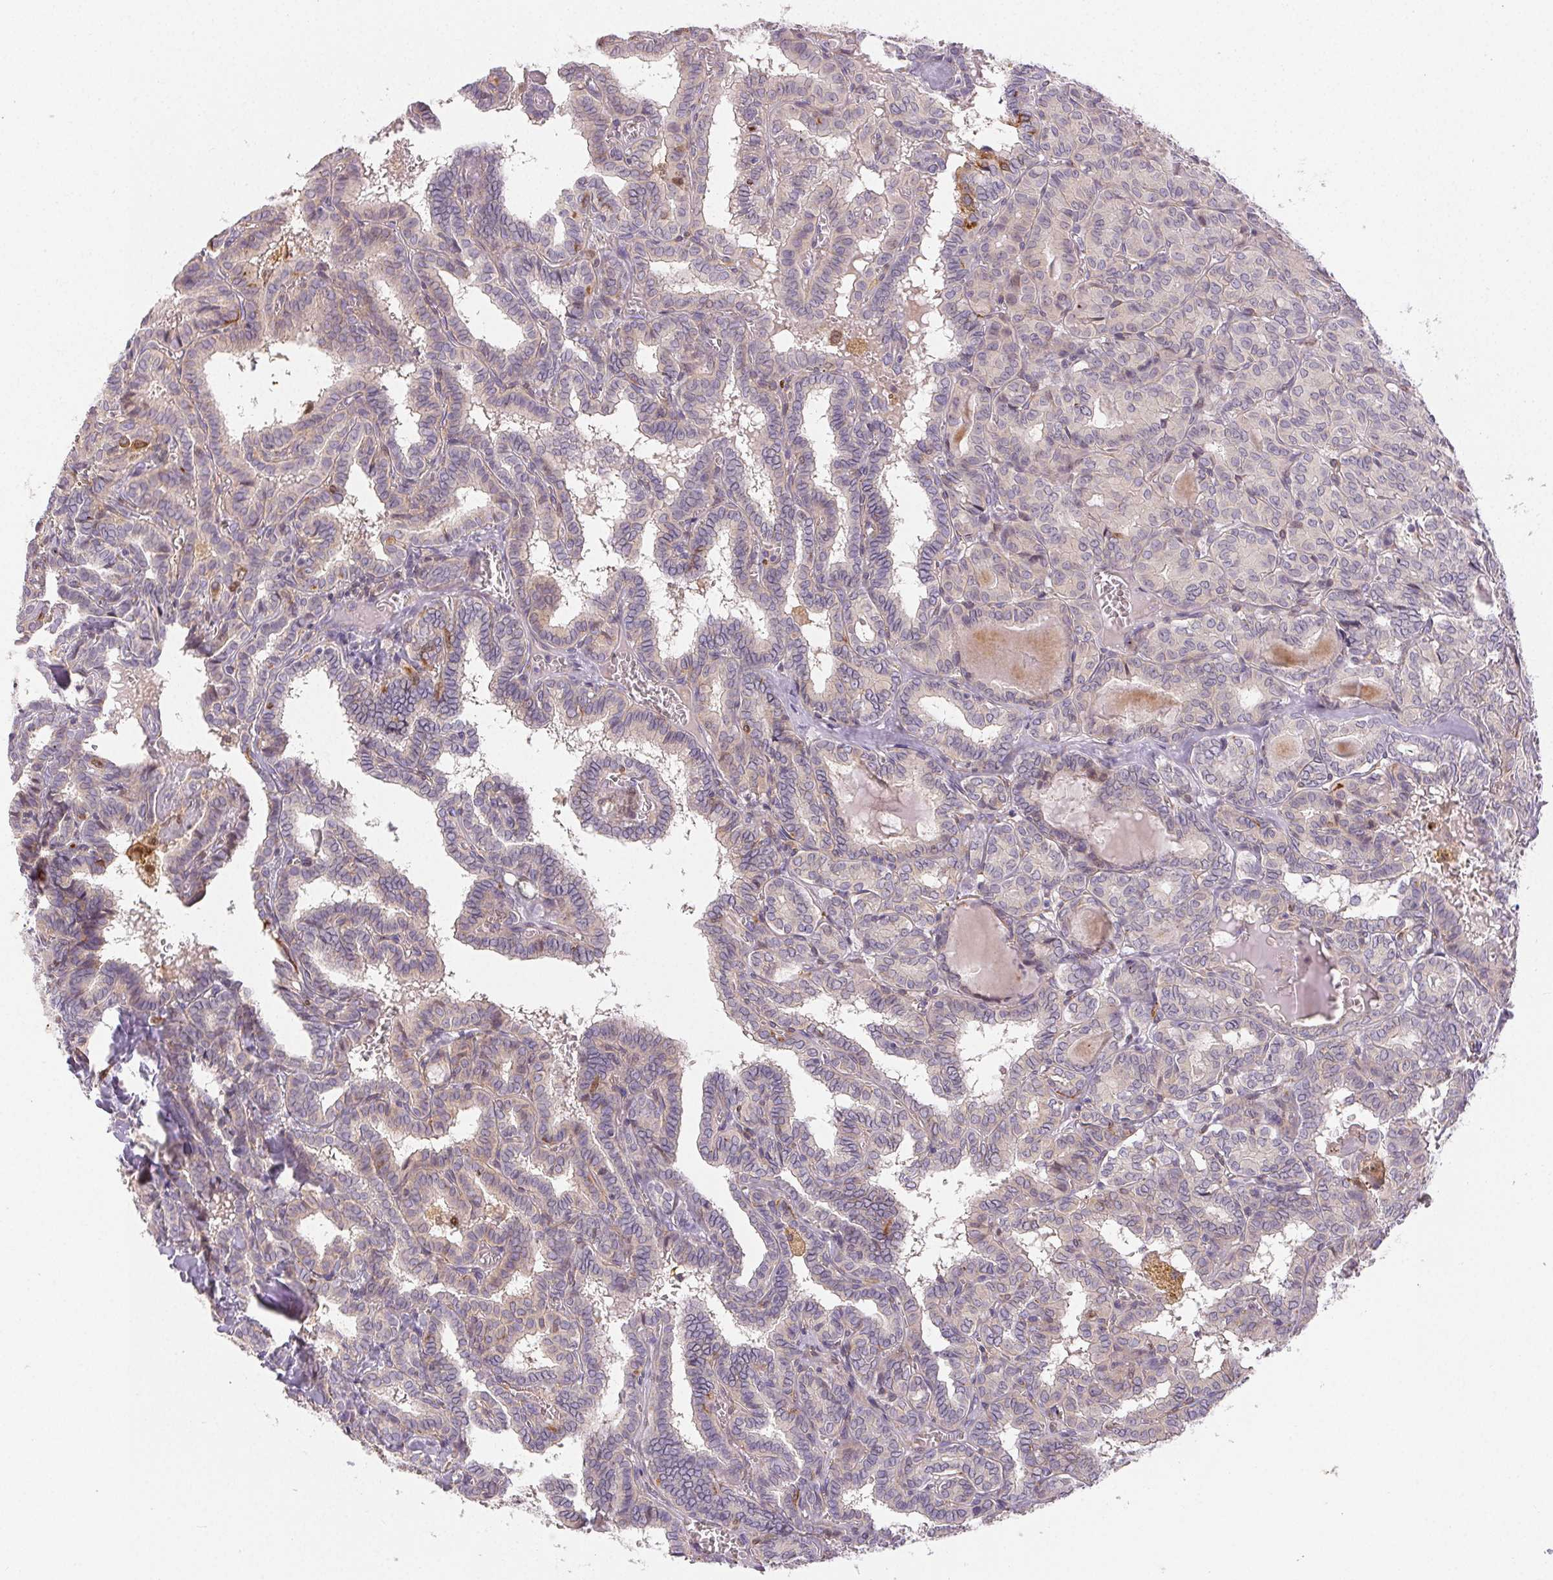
{"staining": {"intensity": "weak", "quantity": "<25%", "location": "cytoplasmic/membranous"}, "tissue": "thyroid cancer", "cell_type": "Tumor cells", "image_type": "cancer", "snomed": [{"axis": "morphology", "description": "Papillary adenocarcinoma, NOS"}, {"axis": "topography", "description": "Thyroid gland"}], "caption": "The micrograph displays no significant staining in tumor cells of thyroid cancer. The staining was performed using DAB (3,3'-diaminobenzidine) to visualize the protein expression in brown, while the nuclei were stained in blue with hematoxylin (Magnification: 20x).", "gene": "RPGRIP1", "patient": {"sex": "female", "age": 39}}